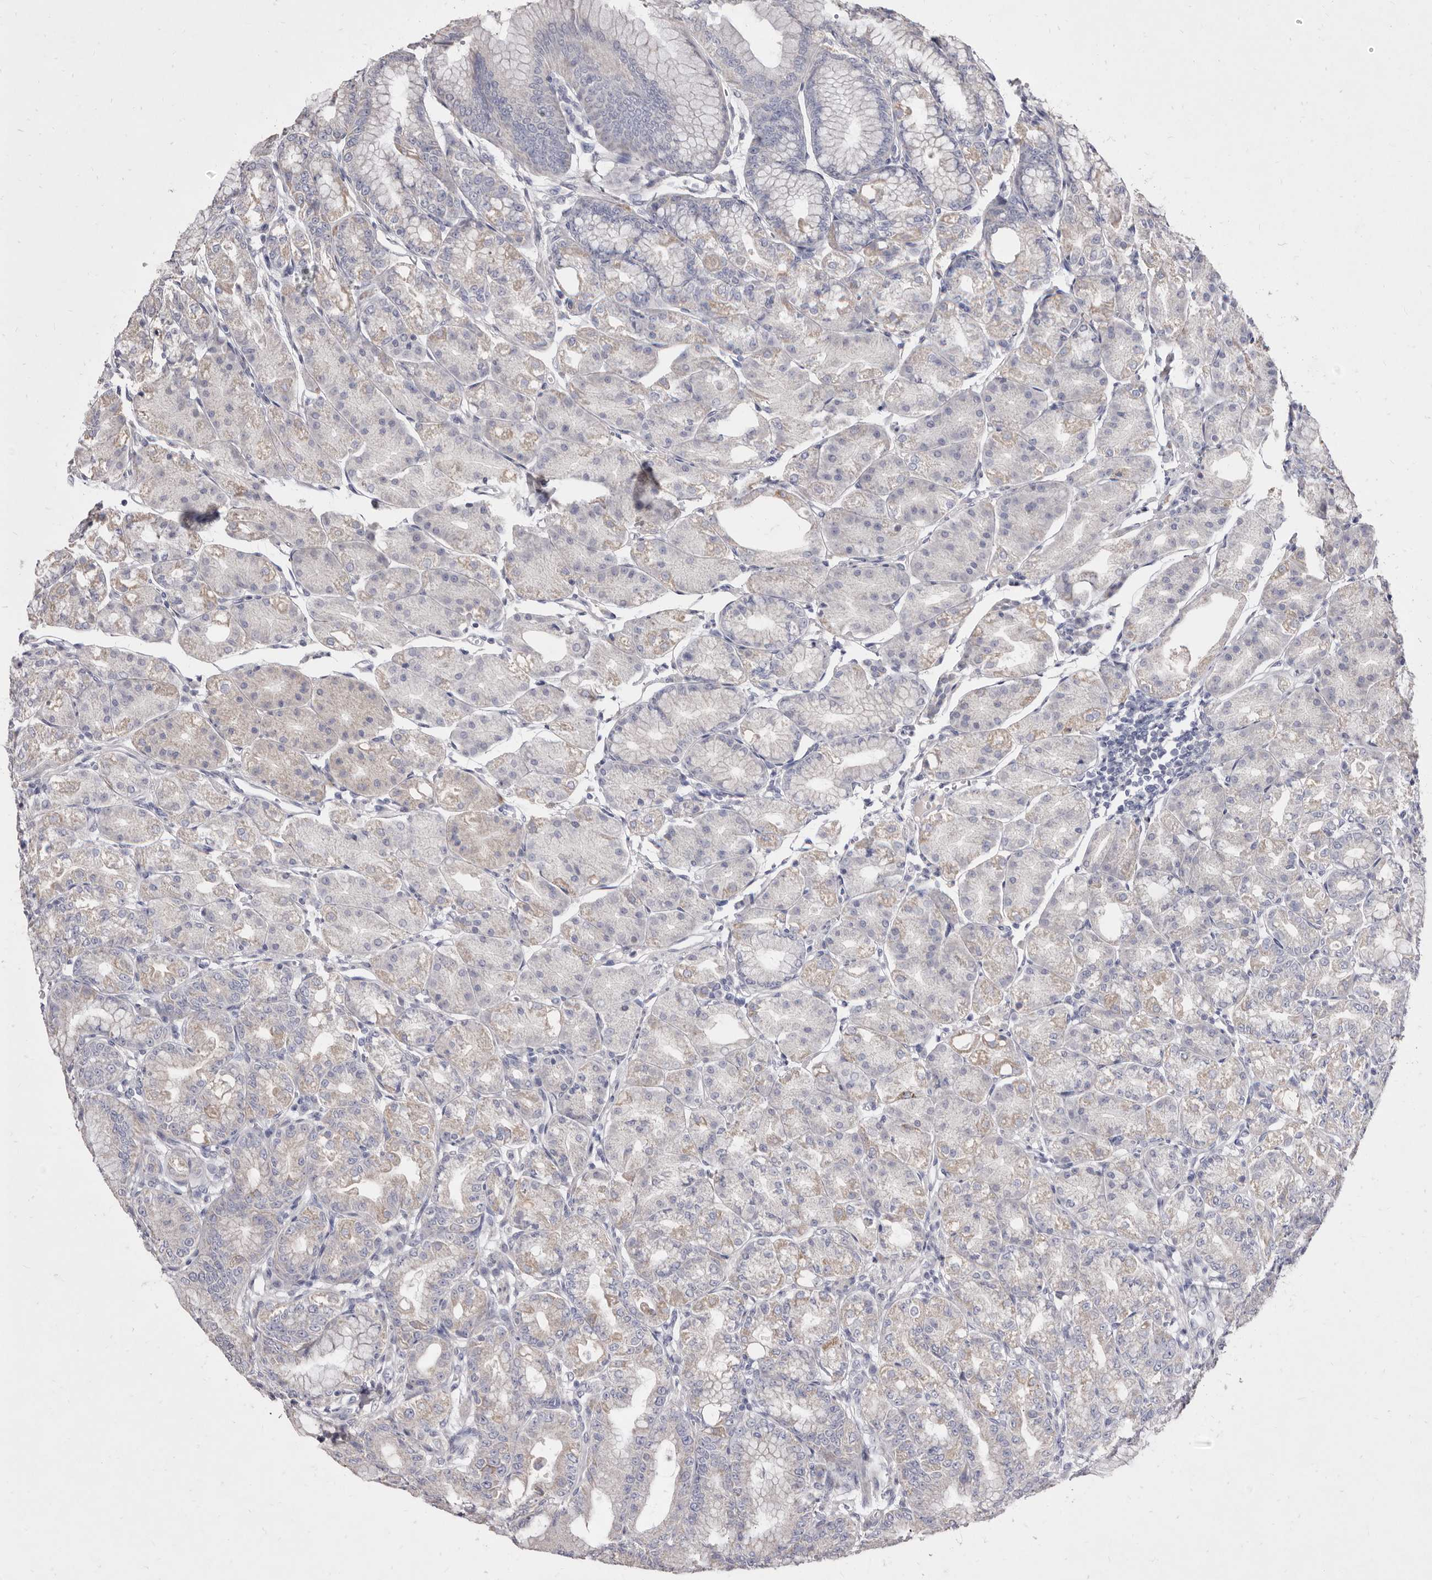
{"staining": {"intensity": "negative", "quantity": "none", "location": "none"}, "tissue": "stomach", "cell_type": "Glandular cells", "image_type": "normal", "snomed": [{"axis": "morphology", "description": "Normal tissue, NOS"}, {"axis": "topography", "description": "Stomach, lower"}], "caption": "DAB (3,3'-diaminobenzidine) immunohistochemical staining of benign human stomach exhibits no significant expression in glandular cells.", "gene": "CYP2E1", "patient": {"sex": "male", "age": 71}}